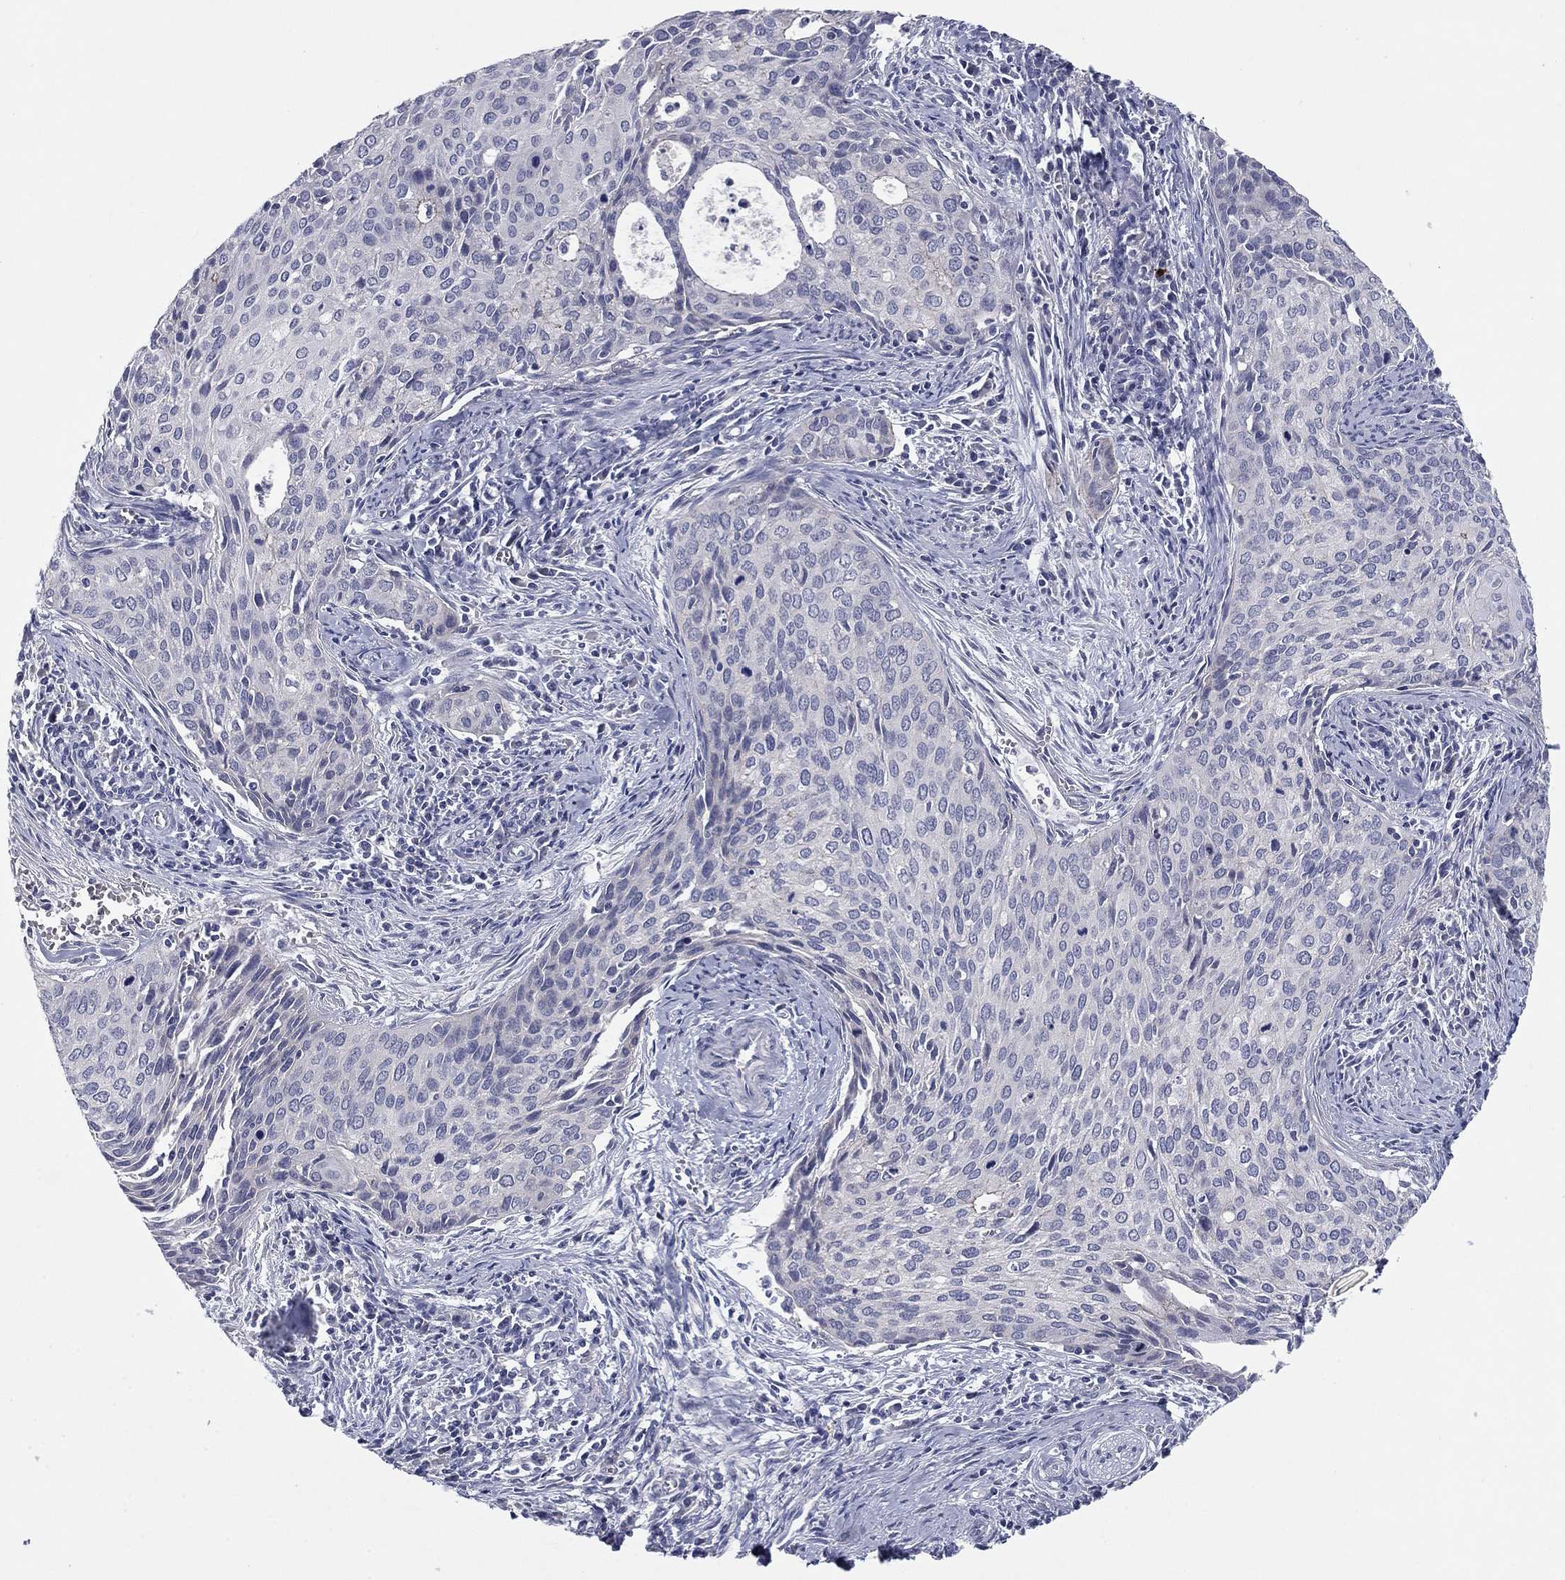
{"staining": {"intensity": "negative", "quantity": "none", "location": "none"}, "tissue": "cervical cancer", "cell_type": "Tumor cells", "image_type": "cancer", "snomed": [{"axis": "morphology", "description": "Squamous cell carcinoma, NOS"}, {"axis": "topography", "description": "Cervix"}], "caption": "Image shows no significant protein expression in tumor cells of cervical squamous cell carcinoma.", "gene": "CNTNAP4", "patient": {"sex": "female", "age": 29}}